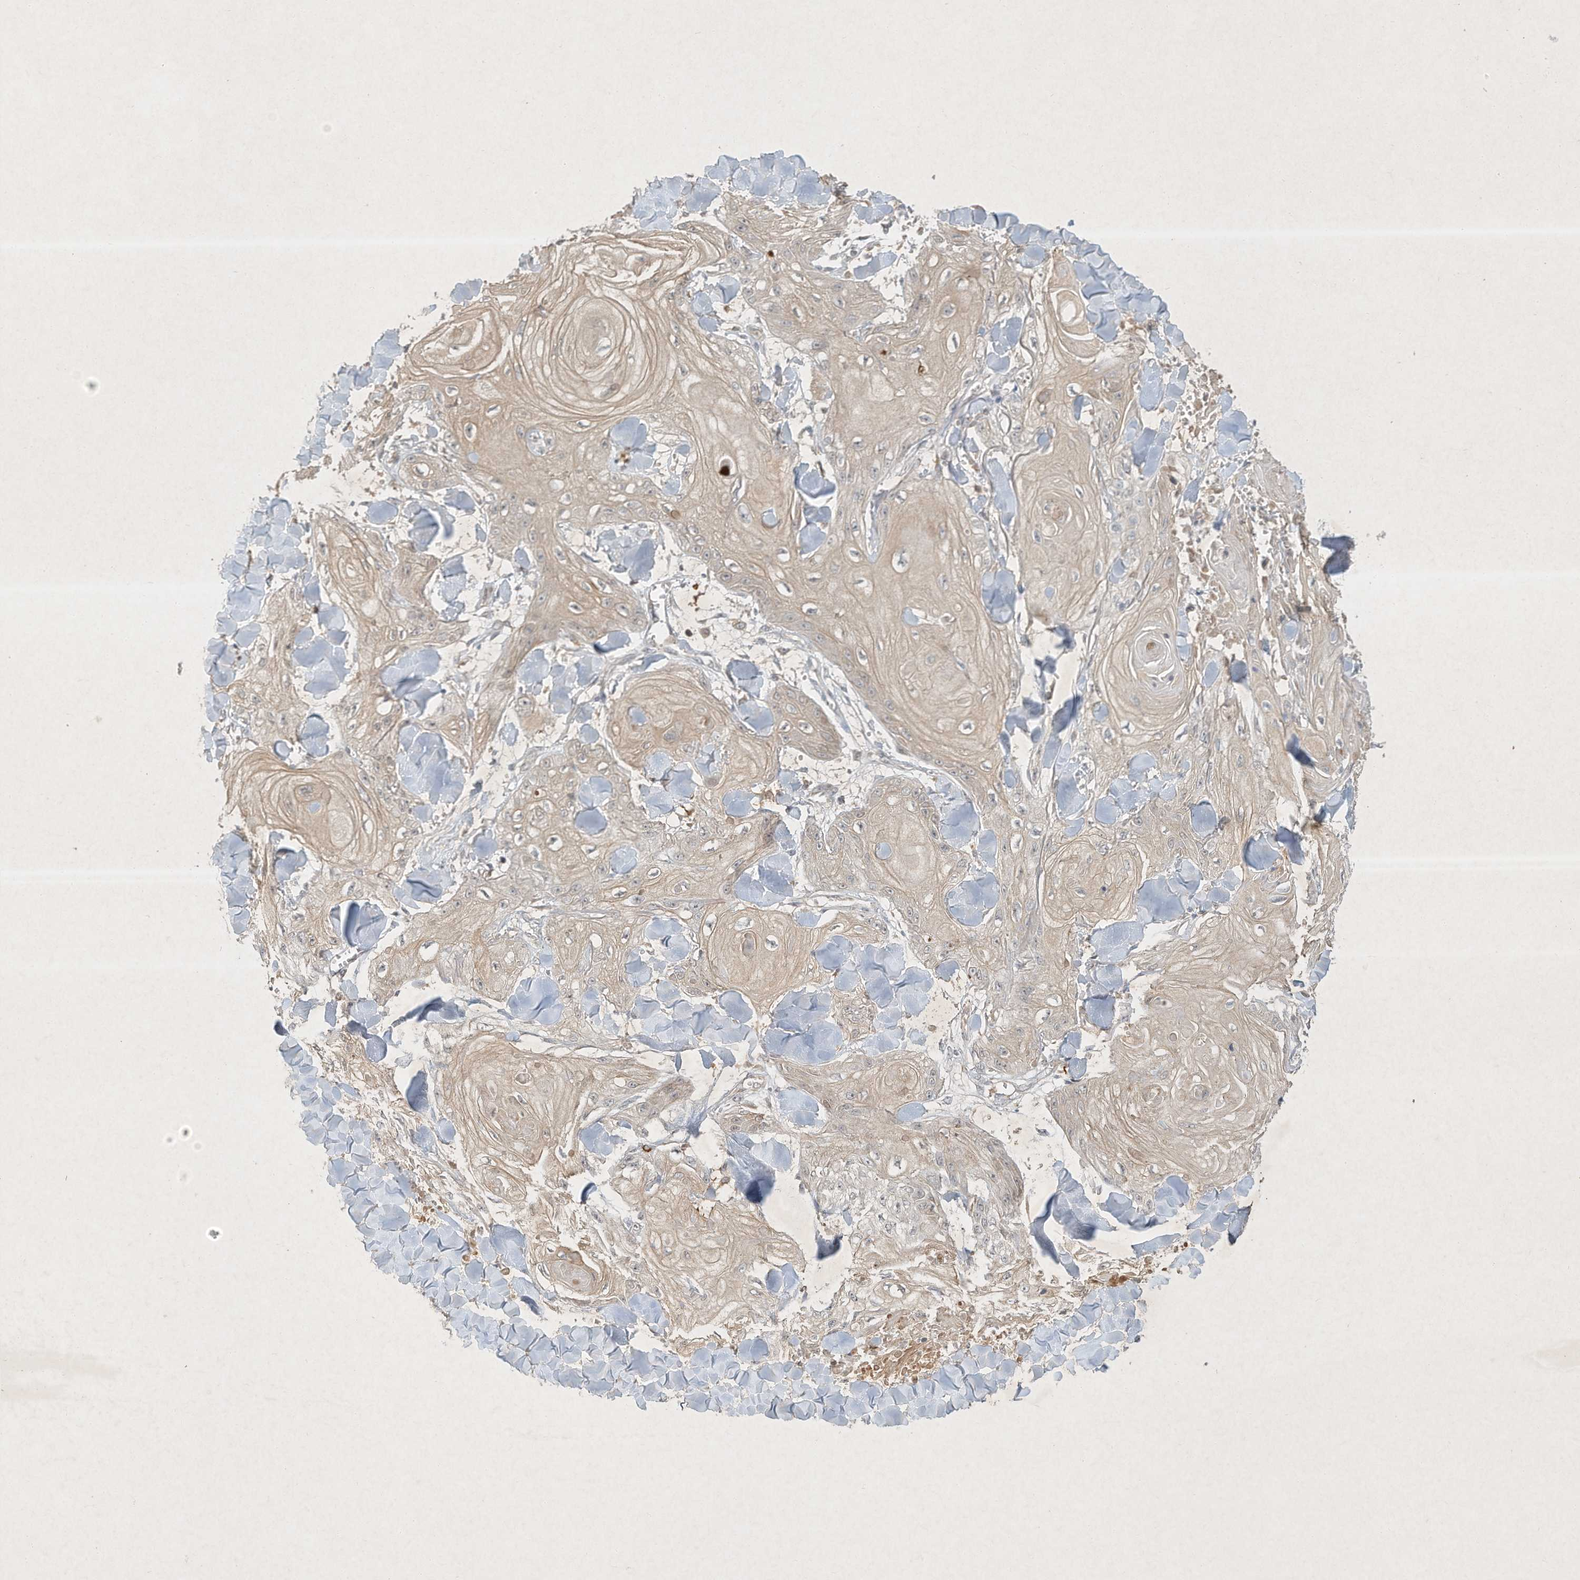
{"staining": {"intensity": "negative", "quantity": "none", "location": "none"}, "tissue": "skin cancer", "cell_type": "Tumor cells", "image_type": "cancer", "snomed": [{"axis": "morphology", "description": "Squamous cell carcinoma, NOS"}, {"axis": "topography", "description": "Skin"}], "caption": "There is no significant staining in tumor cells of skin cancer. Nuclei are stained in blue.", "gene": "BTRC", "patient": {"sex": "male", "age": 74}}